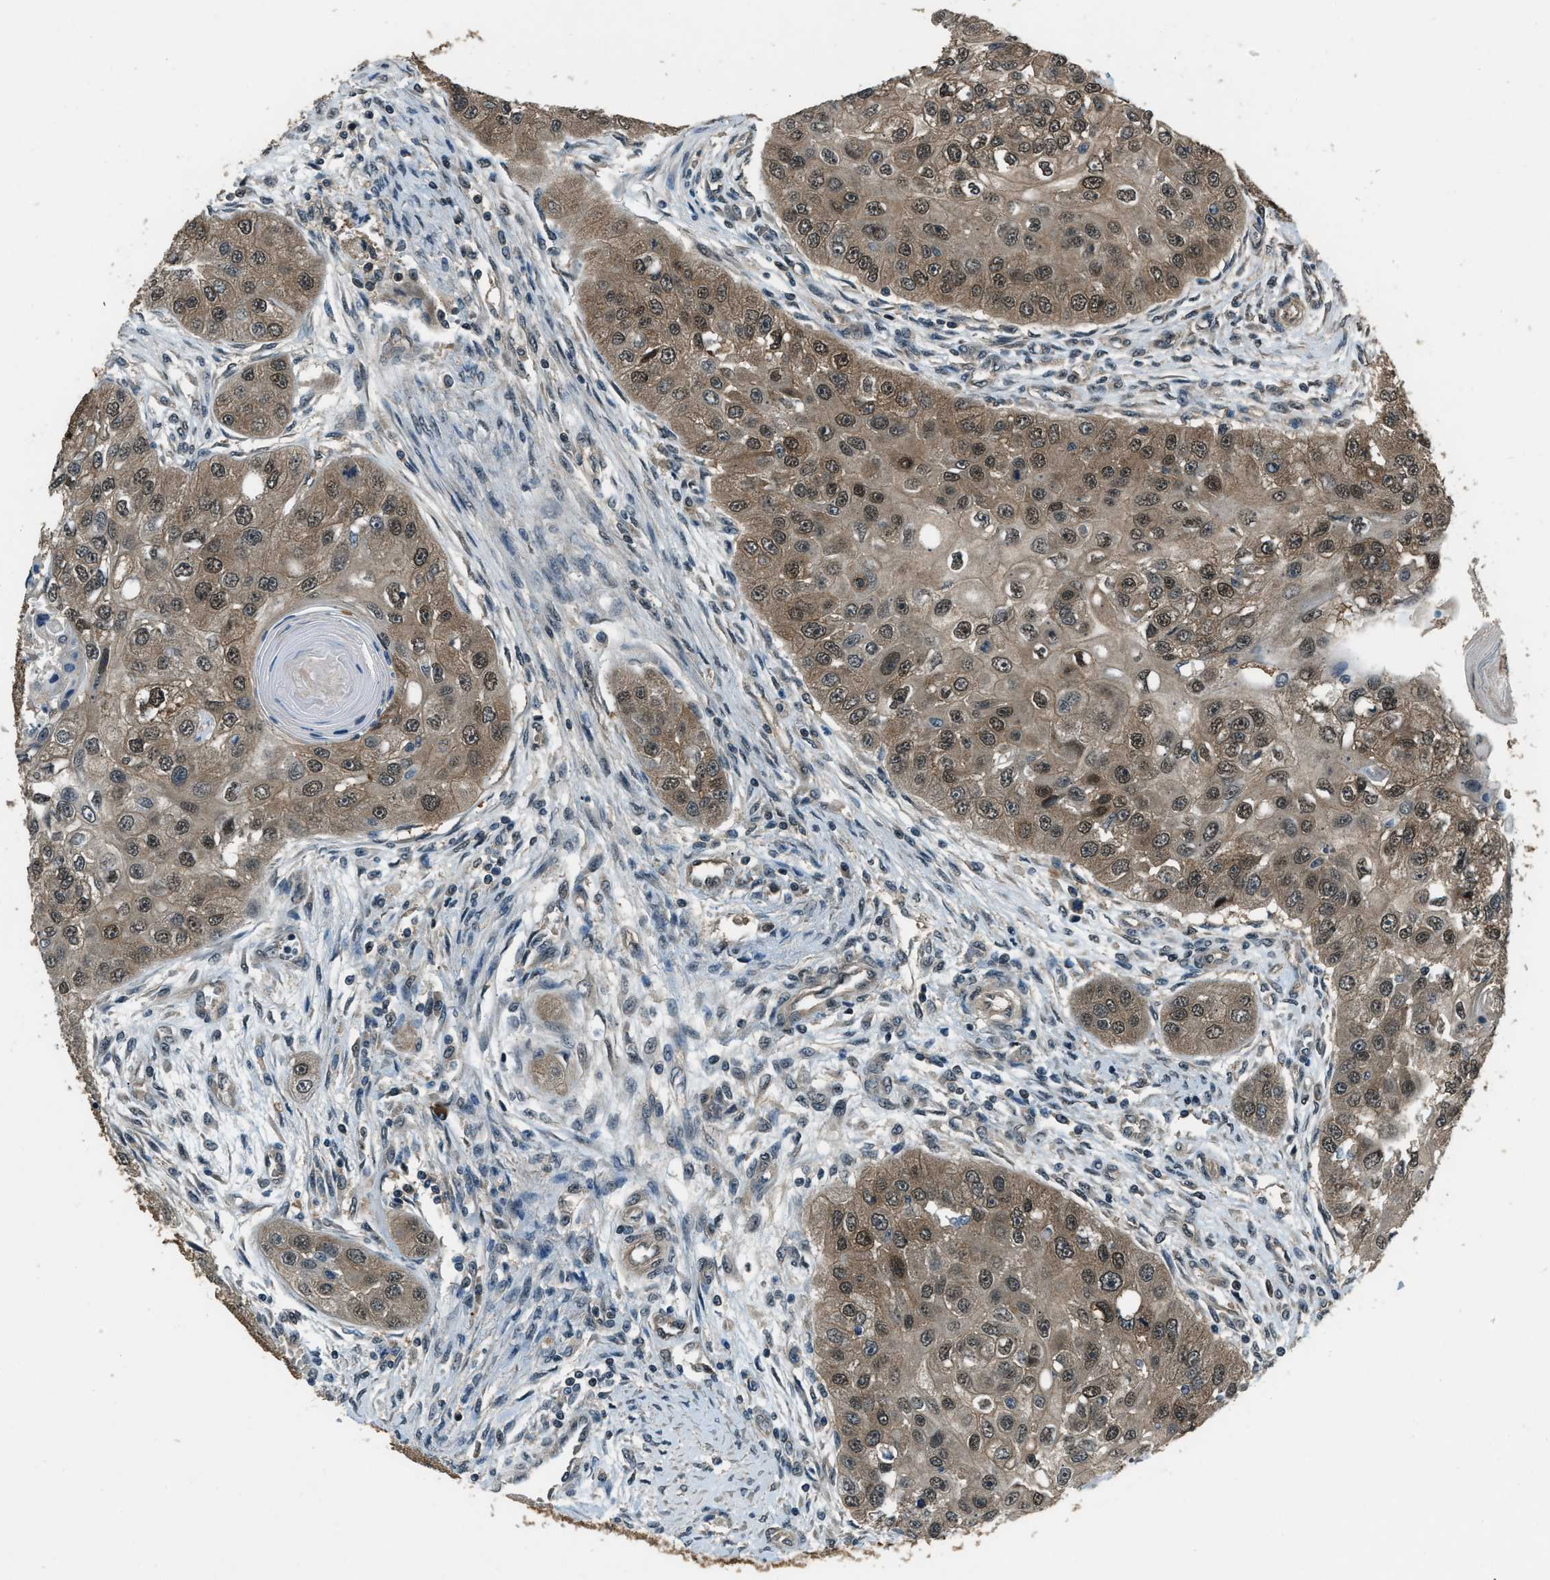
{"staining": {"intensity": "moderate", "quantity": ">75%", "location": "cytoplasmic/membranous,nuclear"}, "tissue": "head and neck cancer", "cell_type": "Tumor cells", "image_type": "cancer", "snomed": [{"axis": "morphology", "description": "Normal tissue, NOS"}, {"axis": "morphology", "description": "Squamous cell carcinoma, NOS"}, {"axis": "topography", "description": "Skeletal muscle"}, {"axis": "topography", "description": "Head-Neck"}], "caption": "Protein staining of squamous cell carcinoma (head and neck) tissue exhibits moderate cytoplasmic/membranous and nuclear positivity in about >75% of tumor cells. Immunohistochemistry (ihc) stains the protein of interest in brown and the nuclei are stained blue.", "gene": "NUDCD3", "patient": {"sex": "male", "age": 51}}